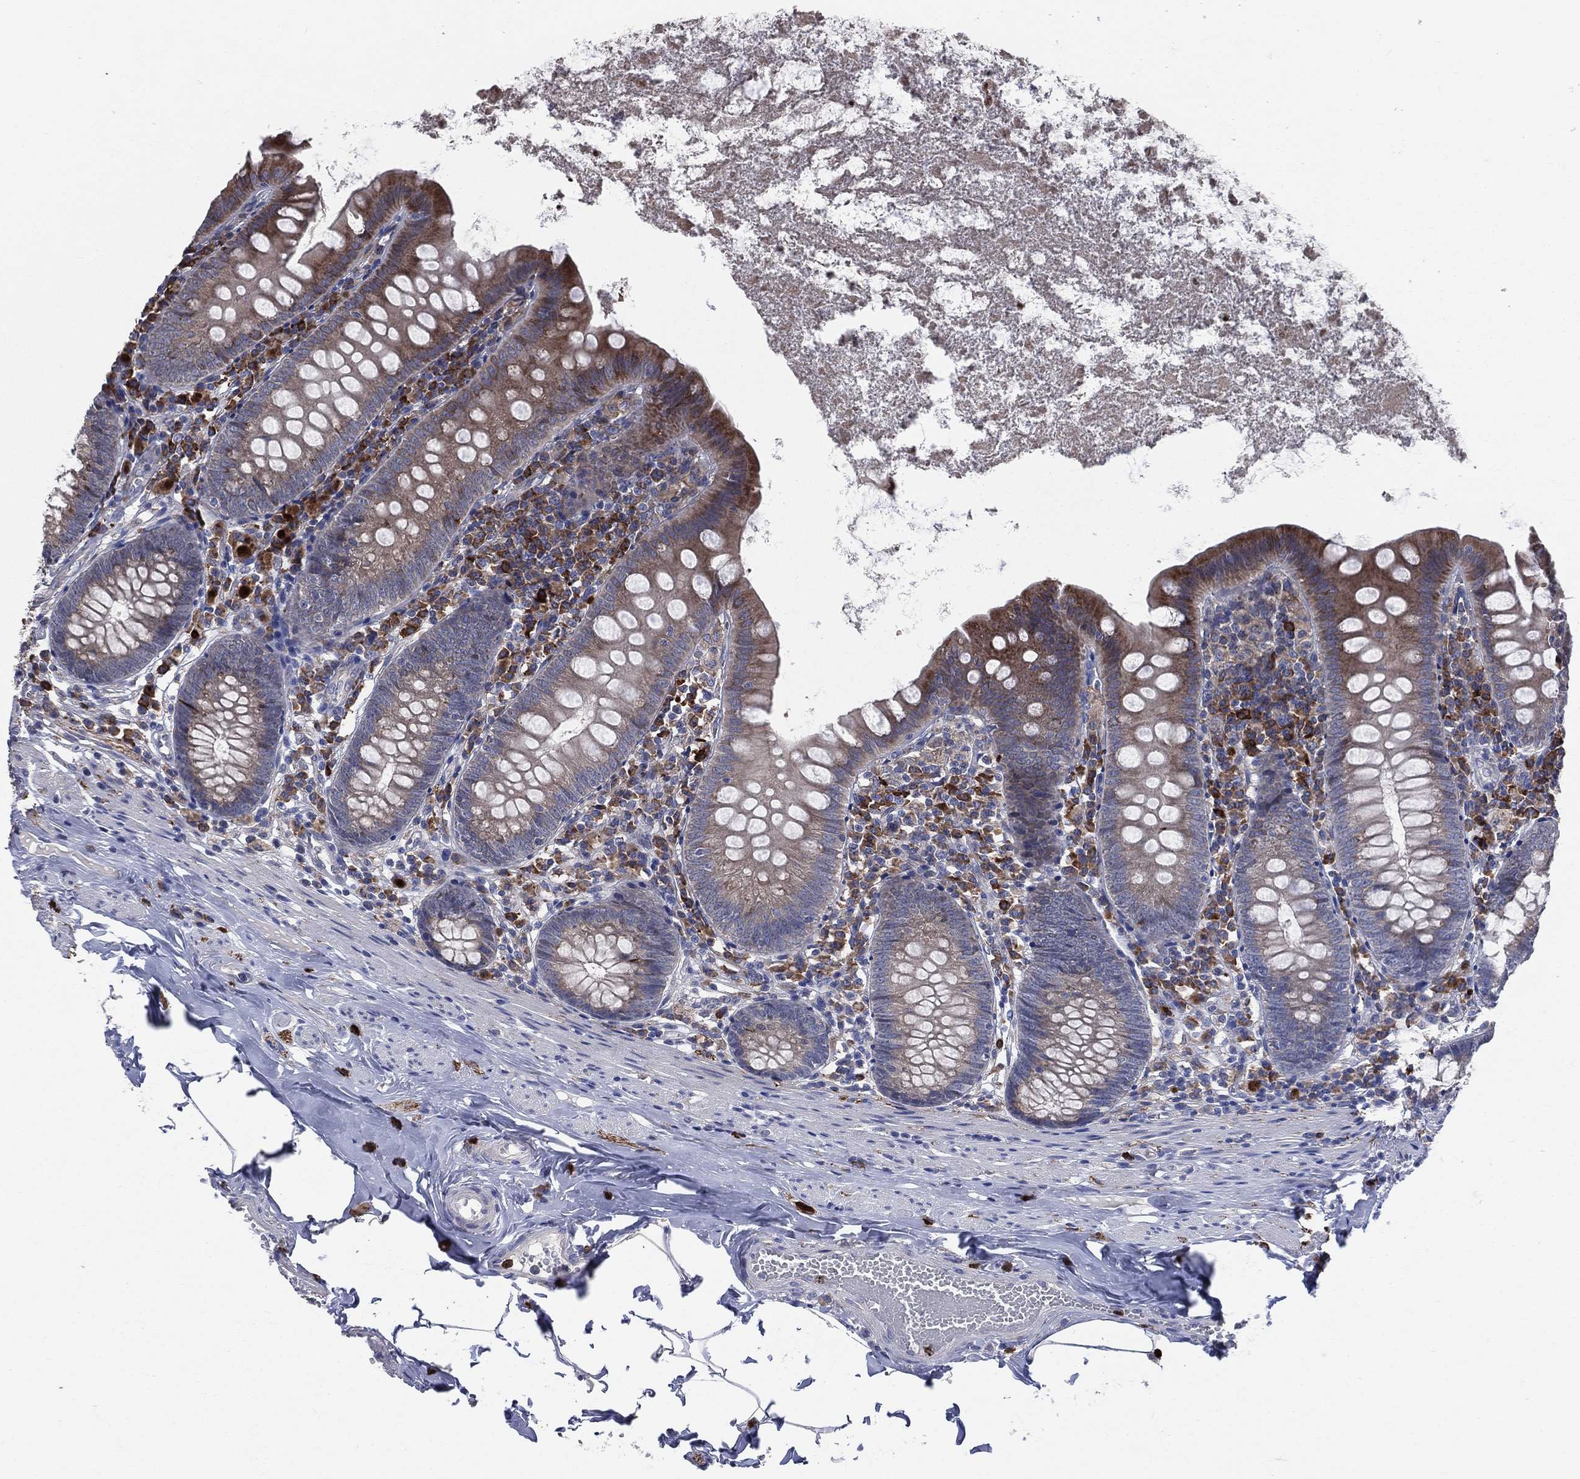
{"staining": {"intensity": "moderate", "quantity": "<25%", "location": "cytoplasmic/membranous"}, "tissue": "appendix", "cell_type": "Glandular cells", "image_type": "normal", "snomed": [{"axis": "morphology", "description": "Normal tissue, NOS"}, {"axis": "topography", "description": "Appendix"}], "caption": "A brown stain shows moderate cytoplasmic/membranous positivity of a protein in glandular cells of benign appendix.", "gene": "CCDC159", "patient": {"sex": "female", "age": 82}}